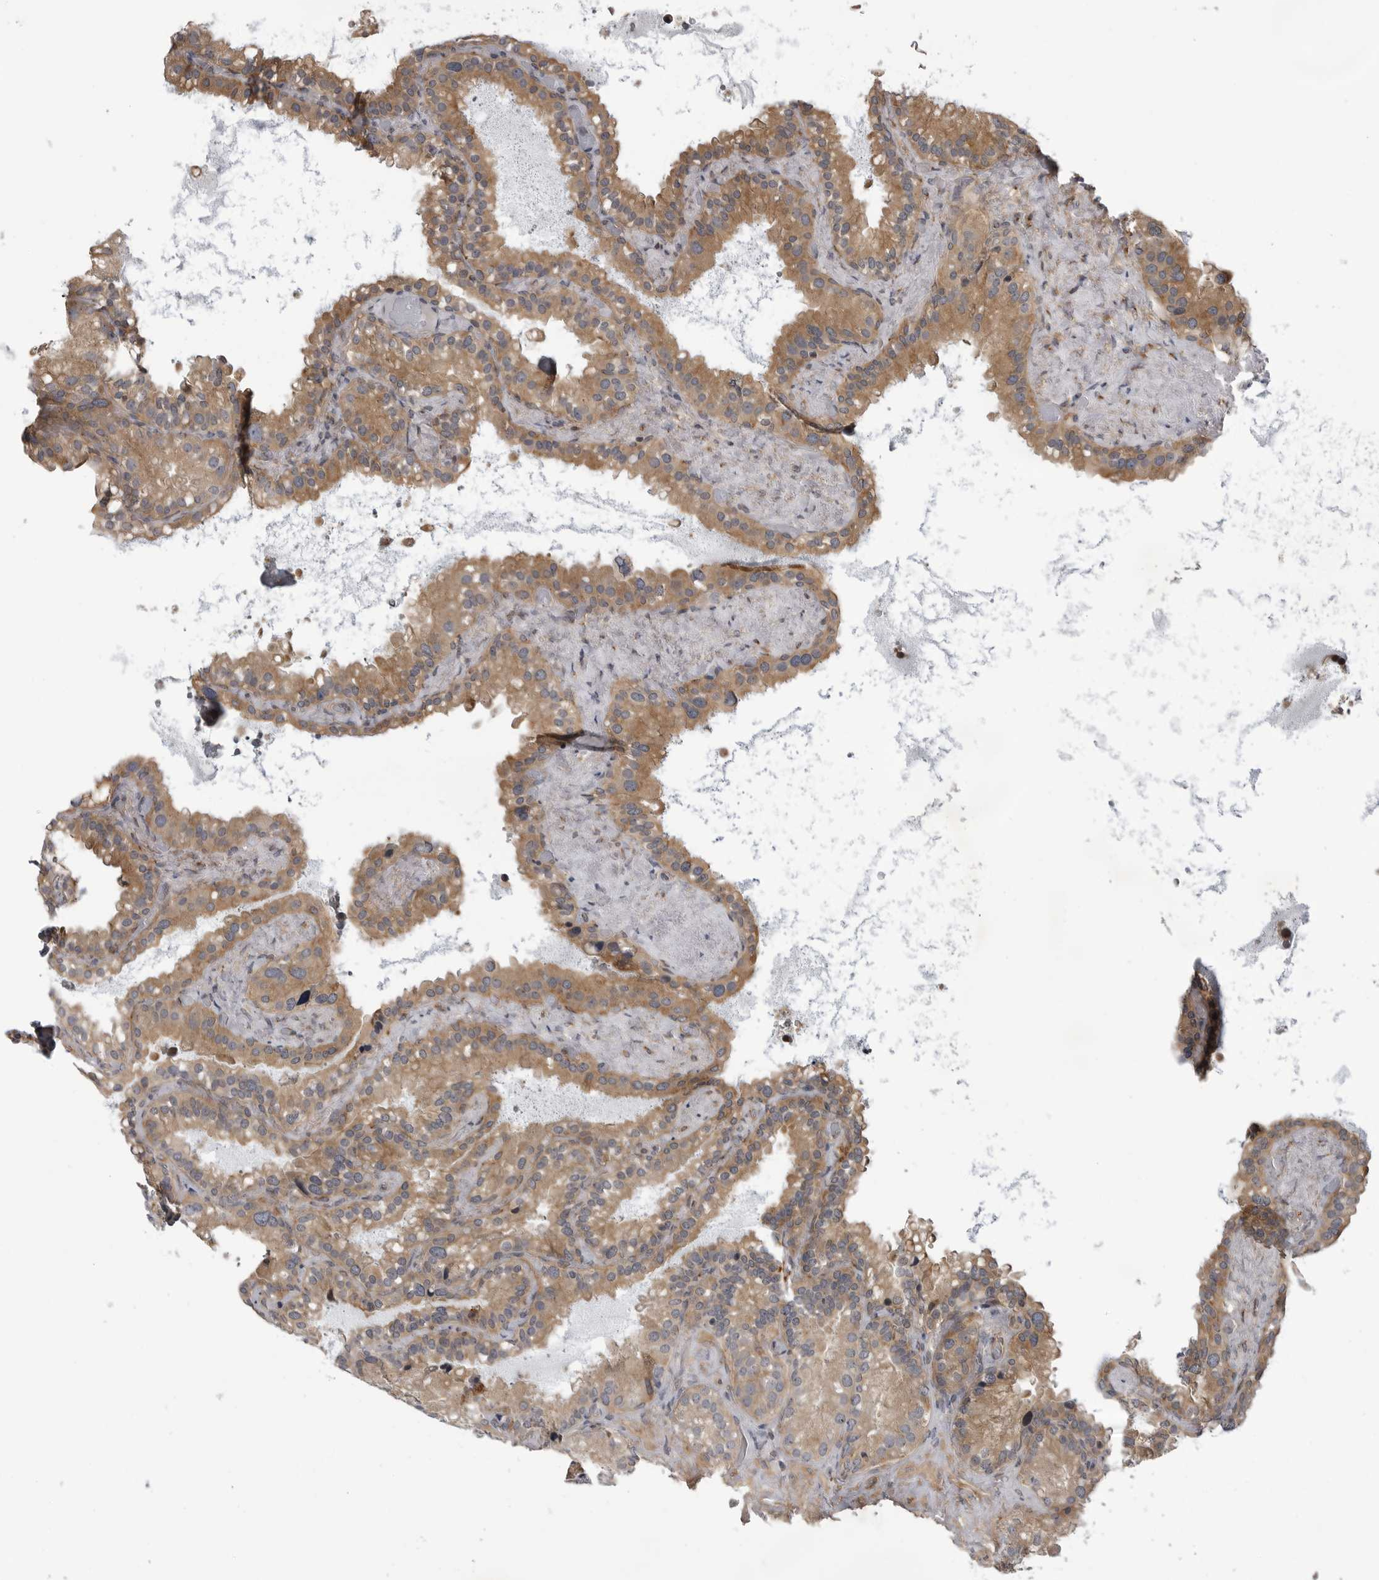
{"staining": {"intensity": "moderate", "quantity": ">75%", "location": "cytoplasmic/membranous"}, "tissue": "seminal vesicle", "cell_type": "Glandular cells", "image_type": "normal", "snomed": [{"axis": "morphology", "description": "Normal tissue, NOS"}, {"axis": "topography", "description": "Prostate"}, {"axis": "topography", "description": "Seminal veicle"}], "caption": "Seminal vesicle stained with DAB (3,3'-diaminobenzidine) immunohistochemistry displays medium levels of moderate cytoplasmic/membranous expression in approximately >75% of glandular cells.", "gene": "LRRC45", "patient": {"sex": "male", "age": 68}}